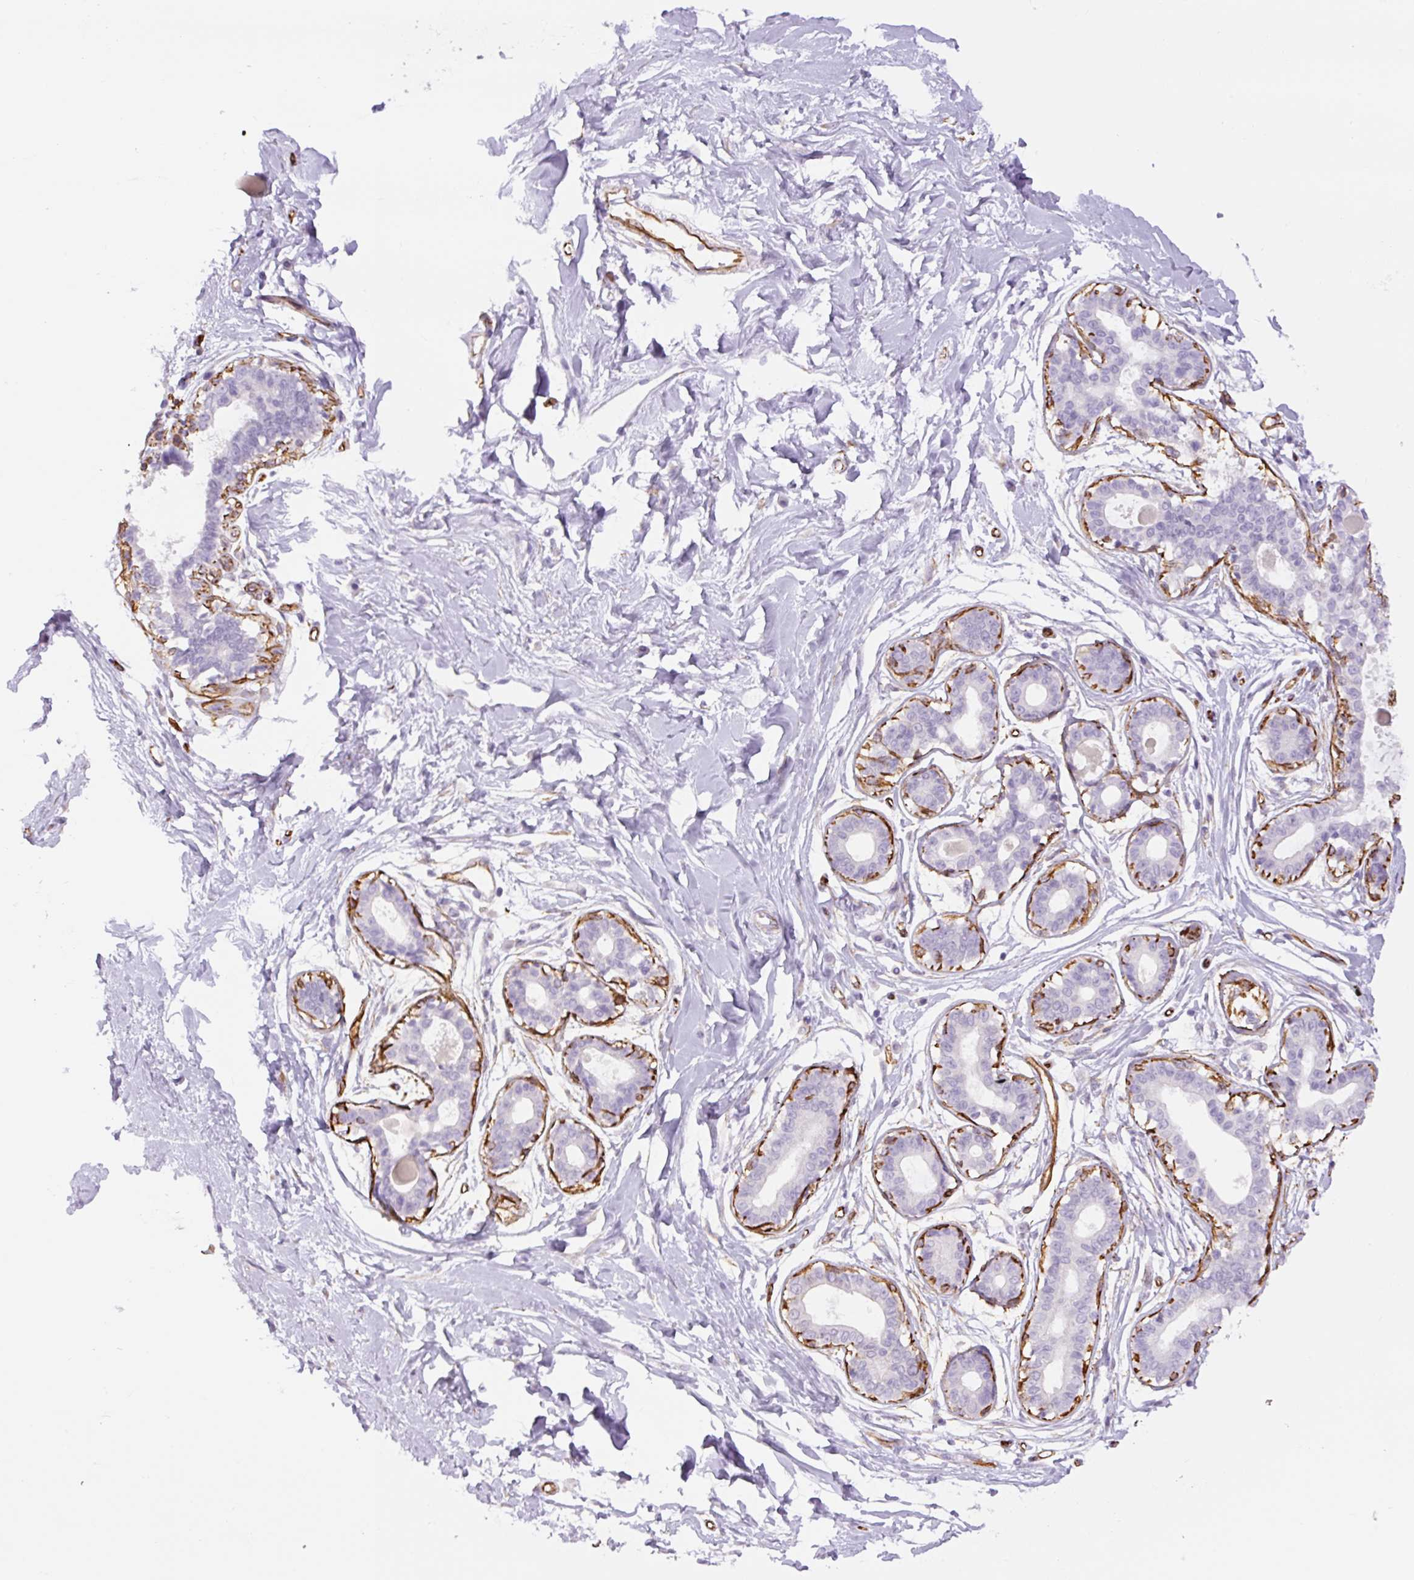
{"staining": {"intensity": "negative", "quantity": "none", "location": "none"}, "tissue": "breast", "cell_type": "Glandular cells", "image_type": "normal", "snomed": [{"axis": "morphology", "description": "Normal tissue, NOS"}, {"axis": "topography", "description": "Breast"}], "caption": "Protein analysis of benign breast displays no significant staining in glandular cells.", "gene": "NES", "patient": {"sex": "female", "age": 45}}